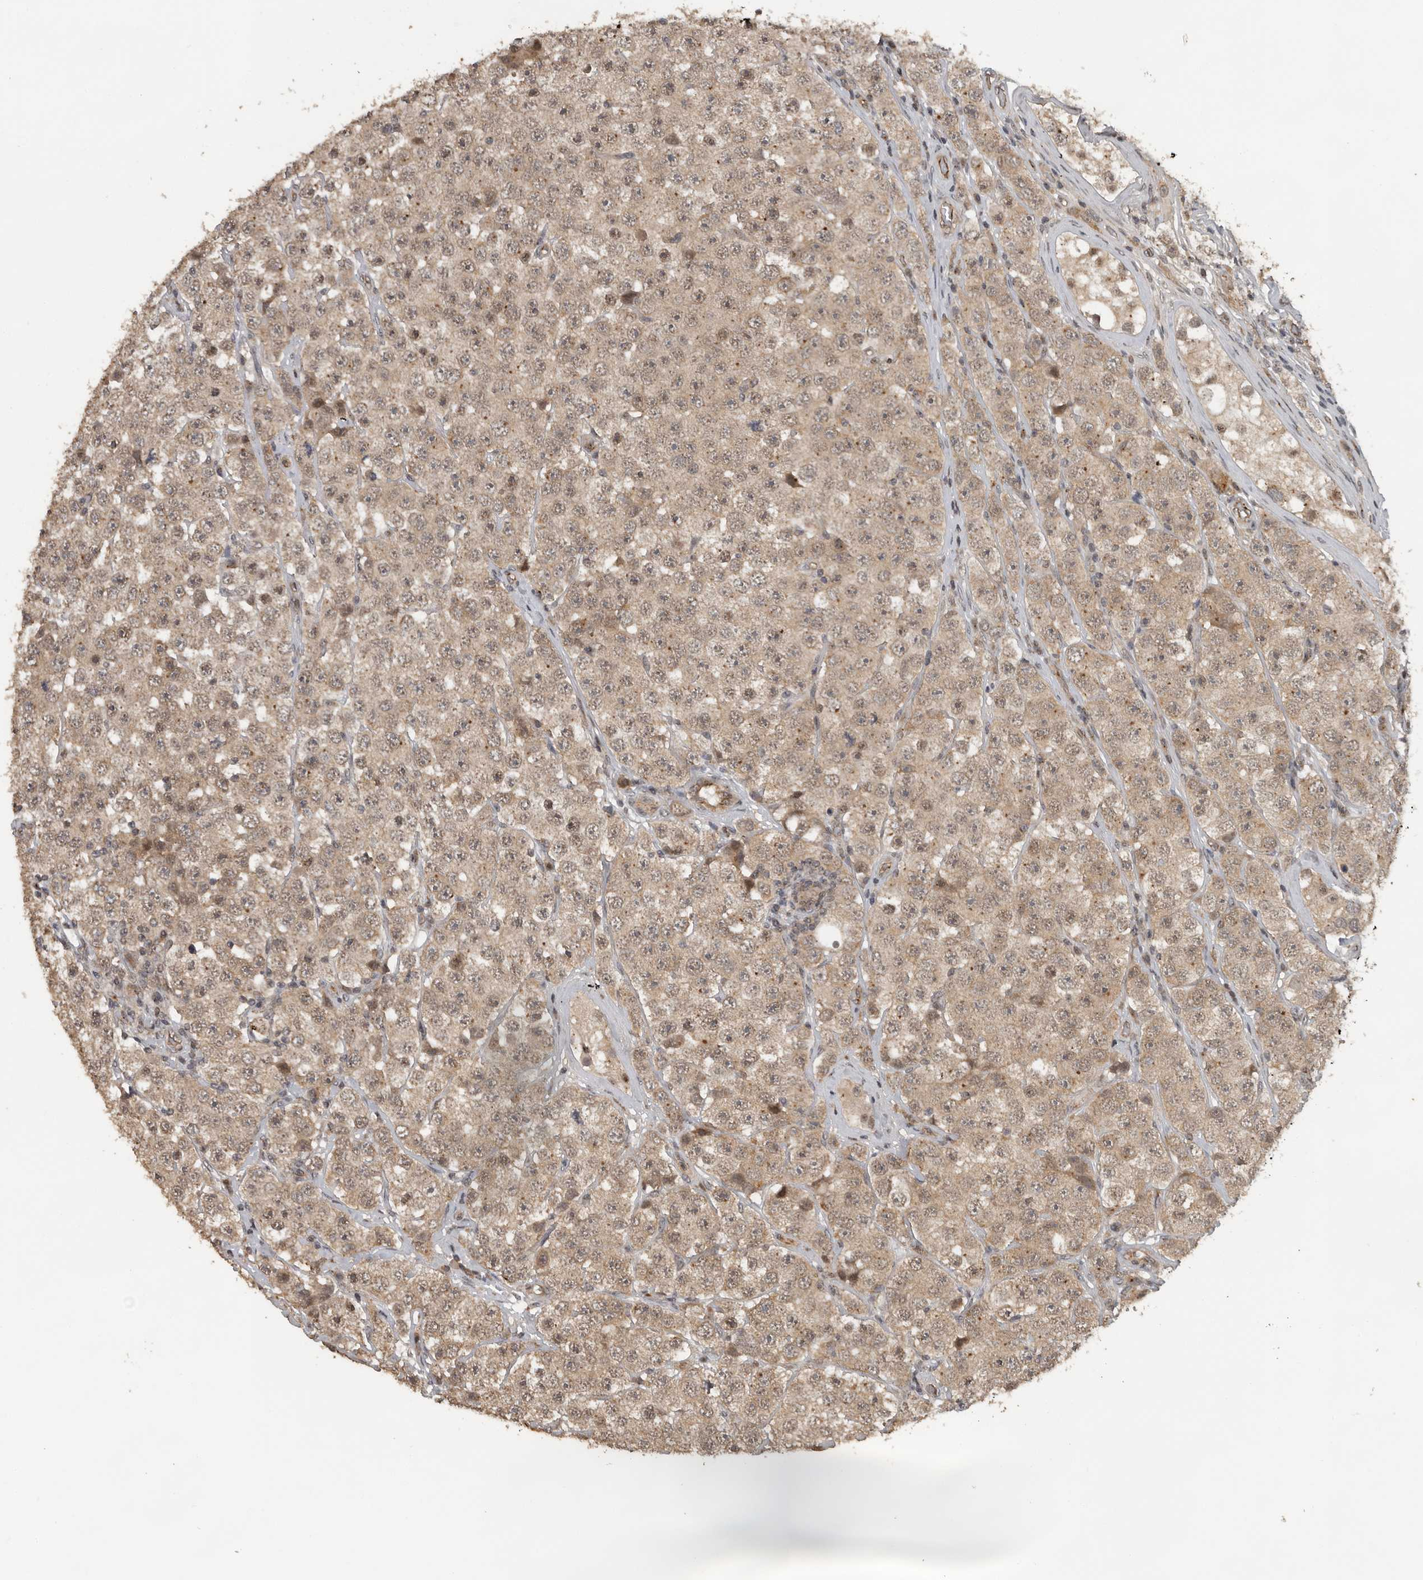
{"staining": {"intensity": "moderate", "quantity": ">75%", "location": "cytoplasmic/membranous,nuclear"}, "tissue": "testis cancer", "cell_type": "Tumor cells", "image_type": "cancer", "snomed": [{"axis": "morphology", "description": "Seminoma, NOS"}, {"axis": "topography", "description": "Testis"}], "caption": "There is medium levels of moderate cytoplasmic/membranous and nuclear positivity in tumor cells of seminoma (testis), as demonstrated by immunohistochemical staining (brown color).", "gene": "CEP350", "patient": {"sex": "male", "age": 28}}